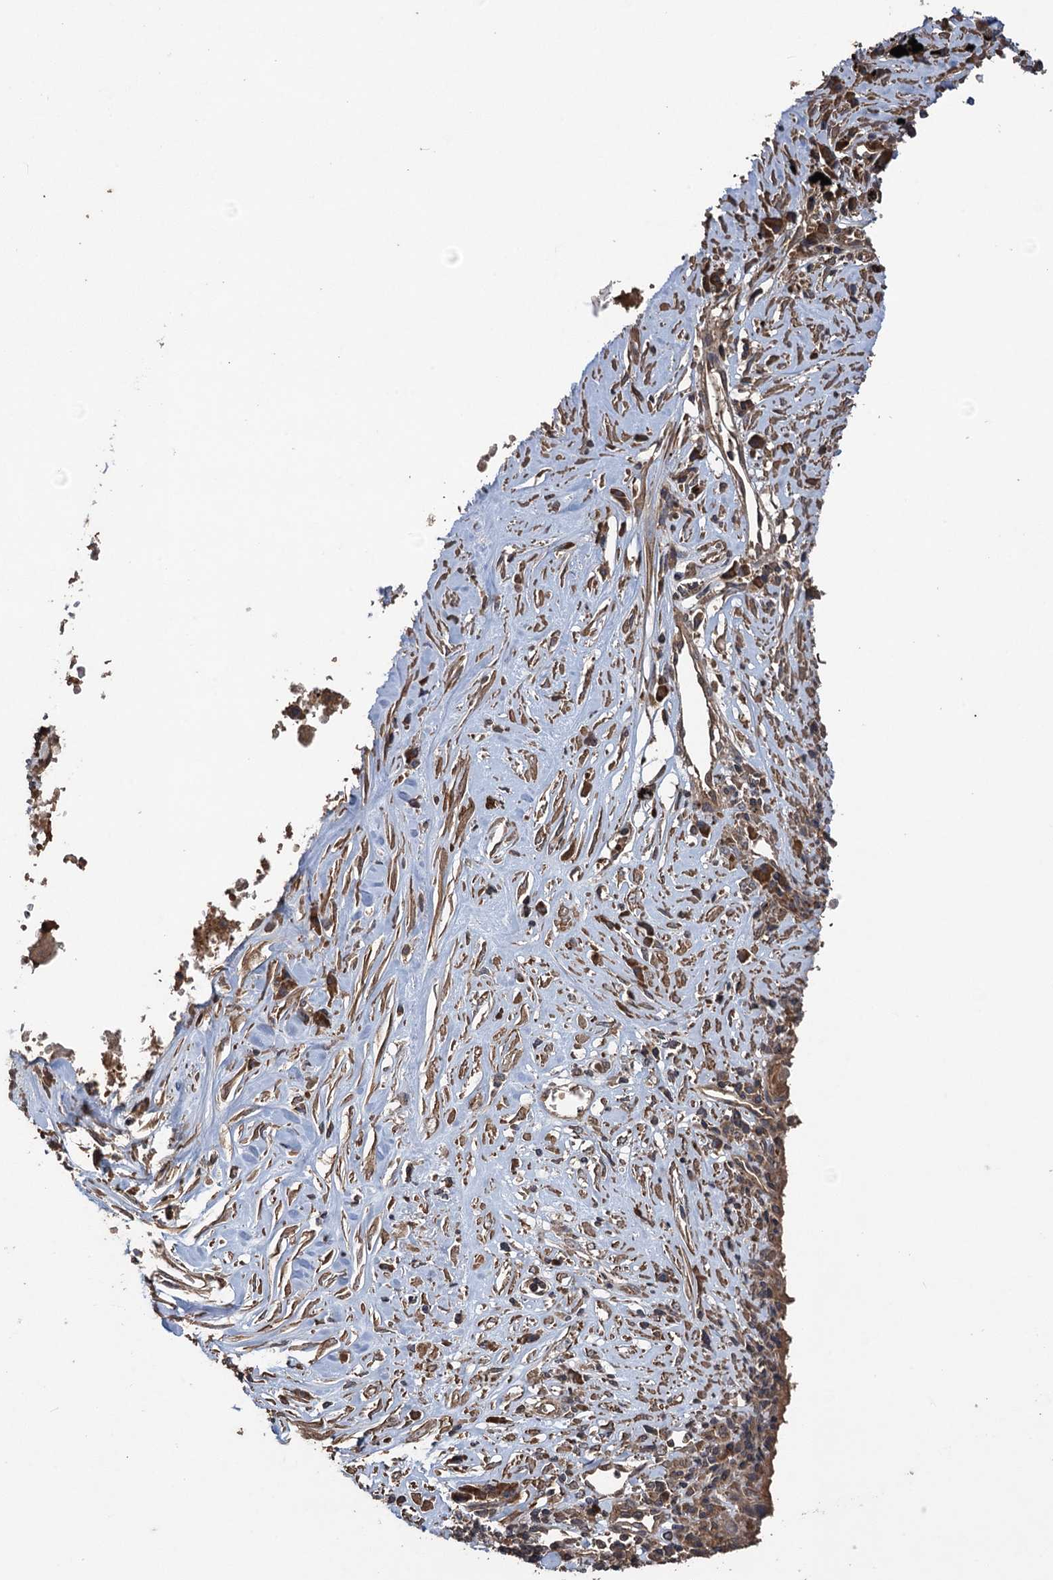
{"staining": {"intensity": "moderate", "quantity": "<25%", "location": "cytoplasmic/membranous"}, "tissue": "lung cancer", "cell_type": "Tumor cells", "image_type": "cancer", "snomed": [{"axis": "morphology", "description": "Squamous cell carcinoma, NOS"}, {"axis": "topography", "description": "Lung"}], "caption": "Immunohistochemical staining of human squamous cell carcinoma (lung) demonstrates moderate cytoplasmic/membranous protein staining in approximately <25% of tumor cells.", "gene": "TXNDC11", "patient": {"sex": "male", "age": 61}}